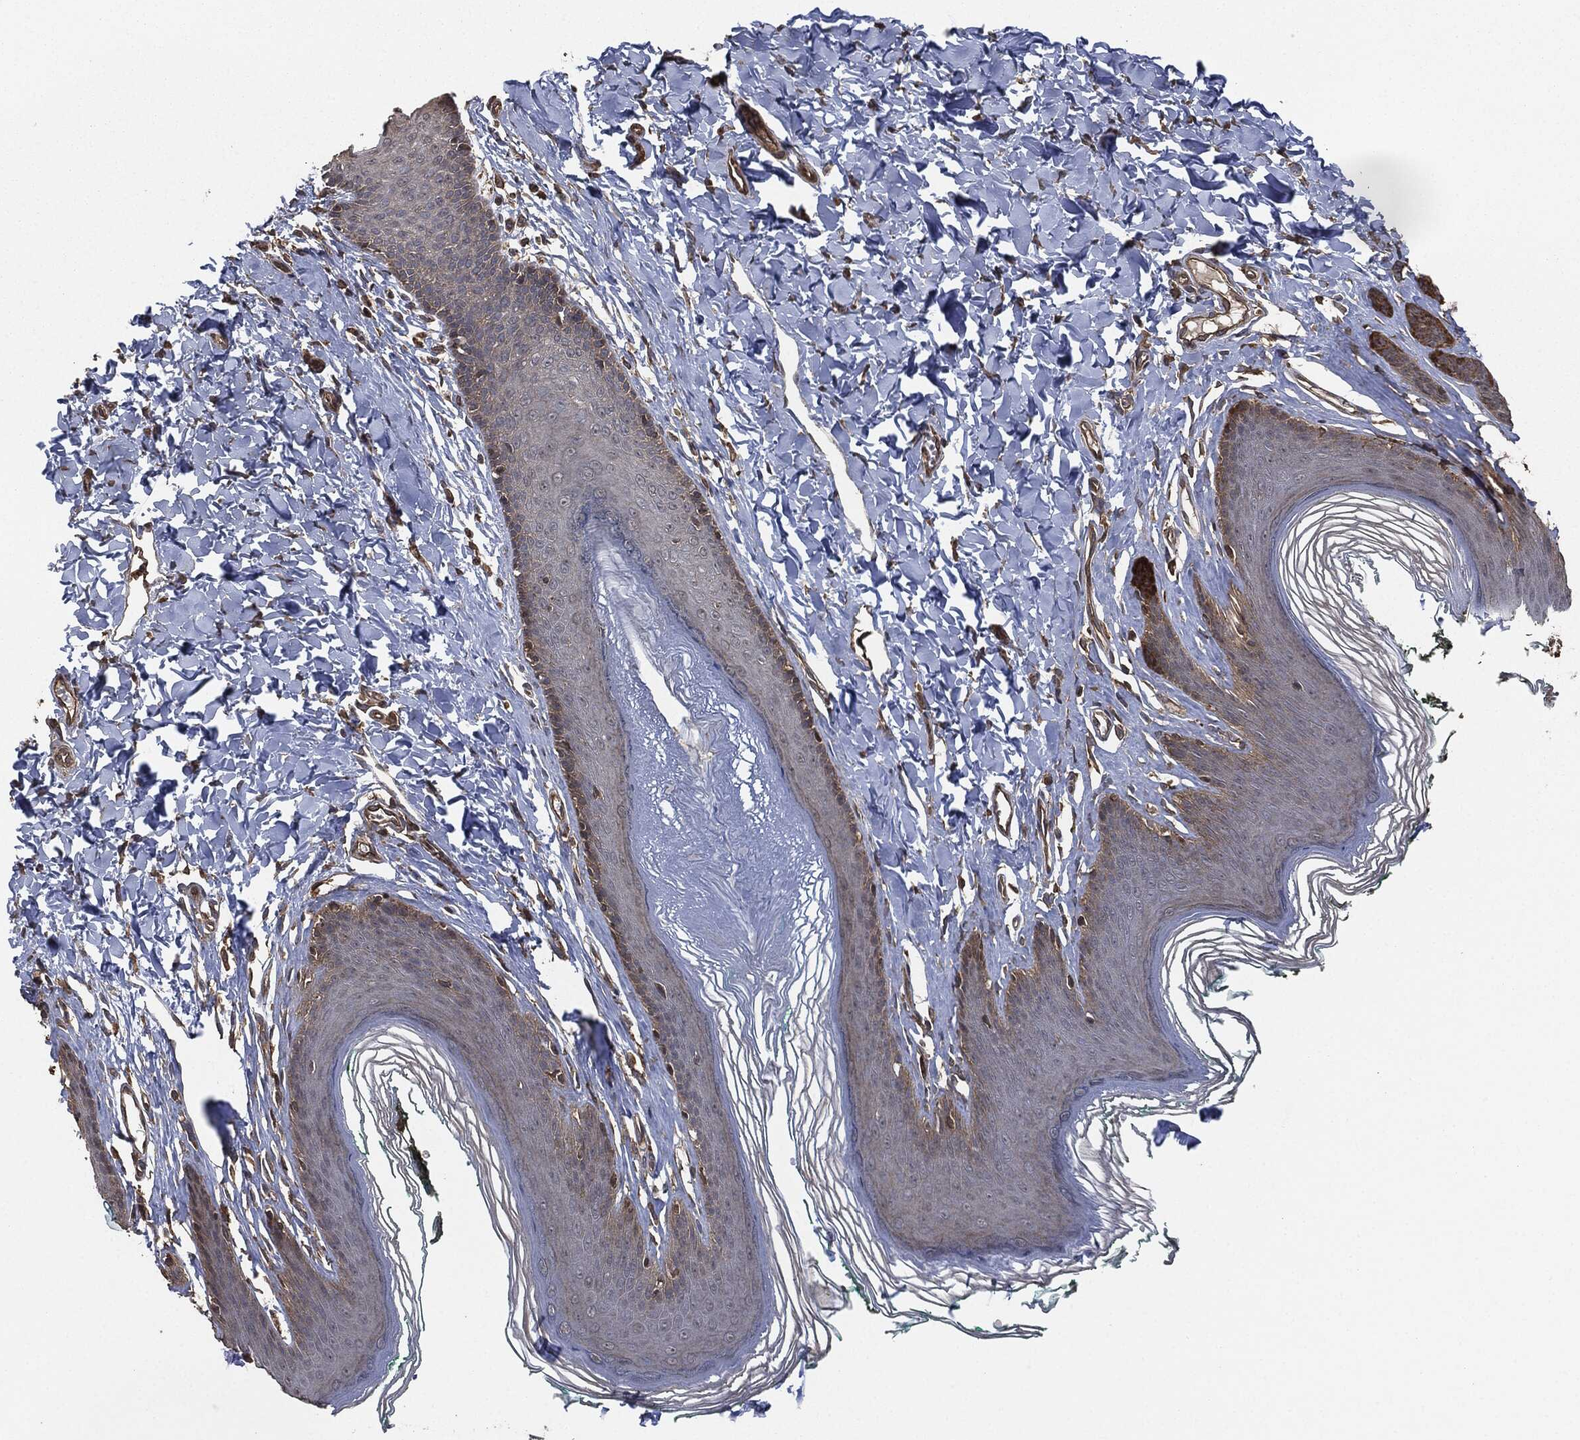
{"staining": {"intensity": "negative", "quantity": "none", "location": "none"}, "tissue": "skin", "cell_type": "Epidermal cells", "image_type": "normal", "snomed": [{"axis": "morphology", "description": "Normal tissue, NOS"}, {"axis": "topography", "description": "Vulva"}], "caption": "This is an immunohistochemistry micrograph of unremarkable skin. There is no expression in epidermal cells.", "gene": "ERBIN", "patient": {"sex": "female", "age": 66}}